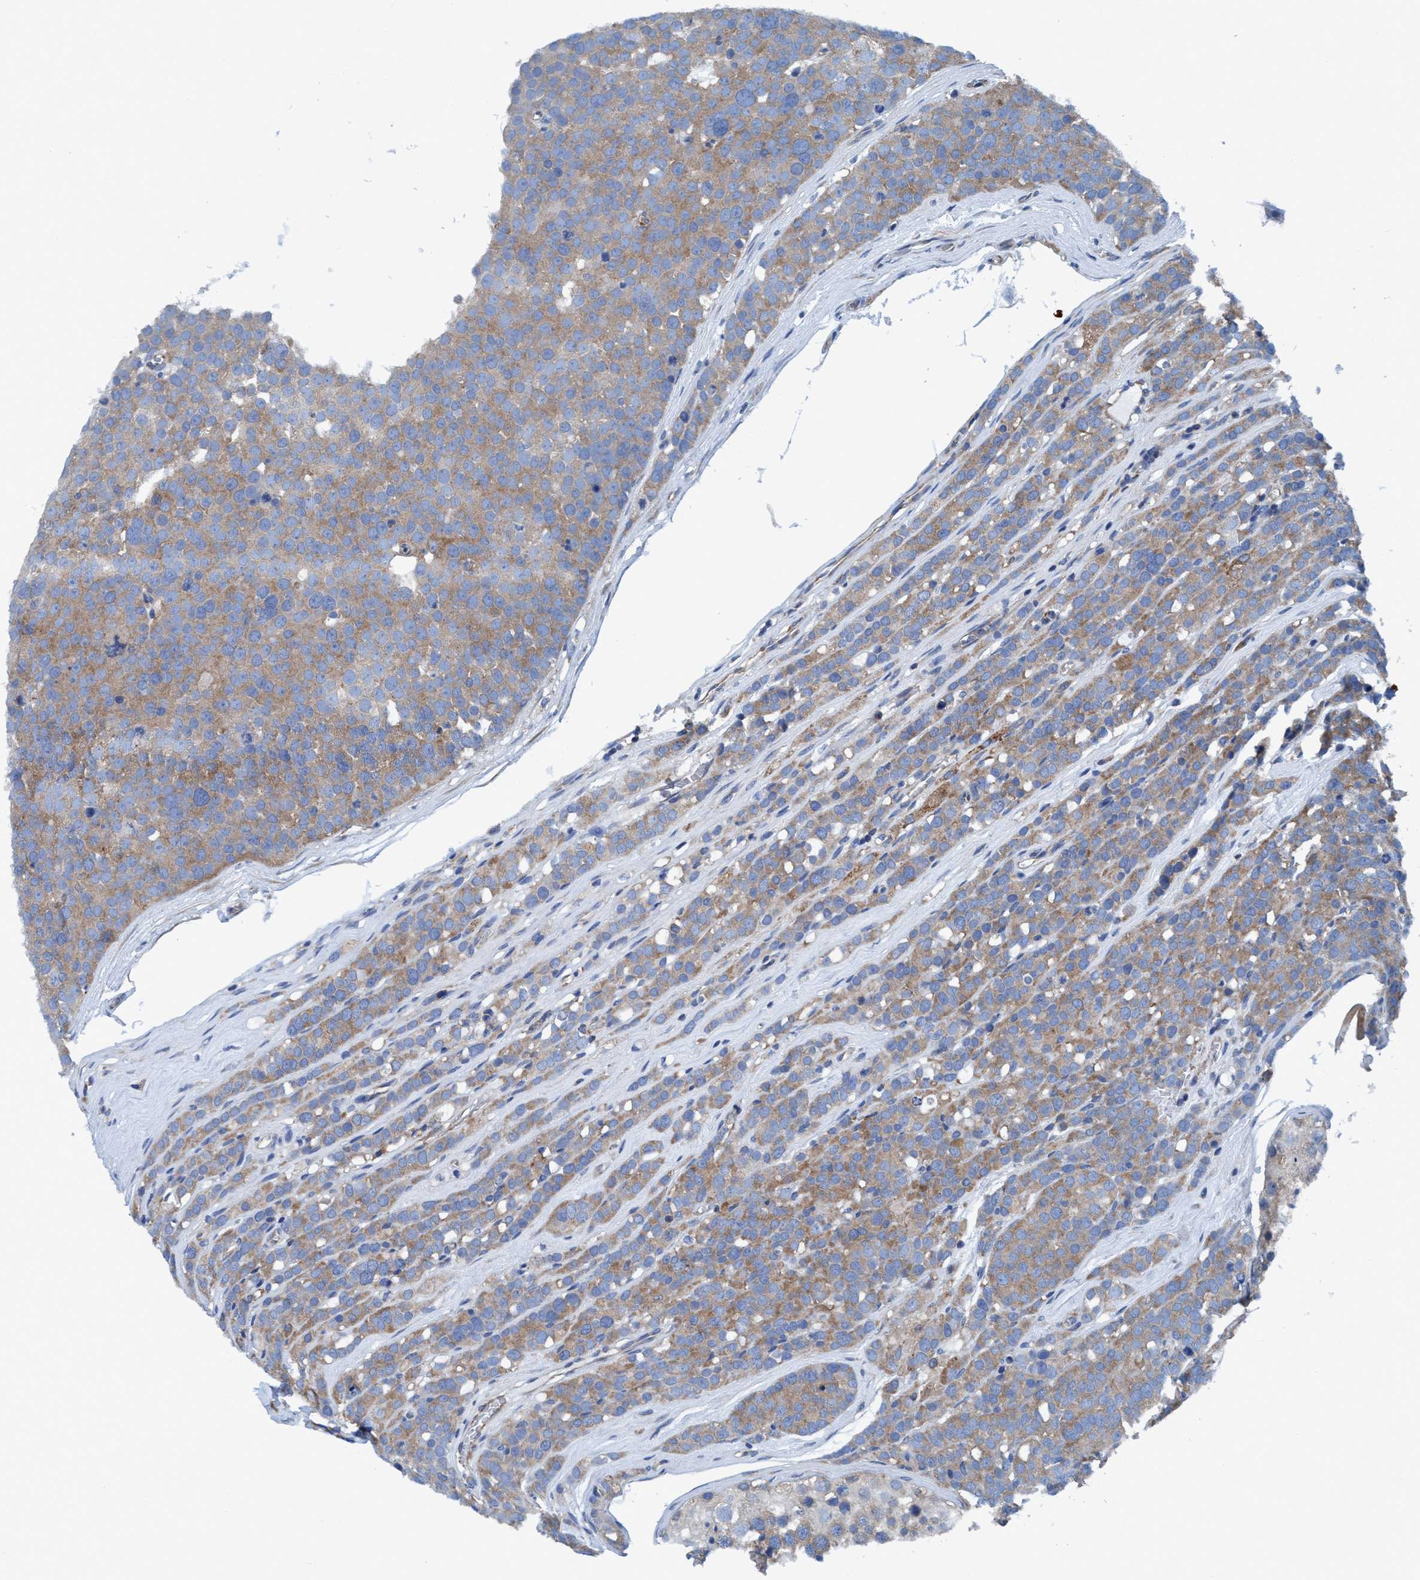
{"staining": {"intensity": "weak", "quantity": ">75%", "location": "cytoplasmic/membranous"}, "tissue": "testis cancer", "cell_type": "Tumor cells", "image_type": "cancer", "snomed": [{"axis": "morphology", "description": "Seminoma, NOS"}, {"axis": "topography", "description": "Testis"}], "caption": "Approximately >75% of tumor cells in human seminoma (testis) demonstrate weak cytoplasmic/membranous protein staining as visualized by brown immunohistochemical staining.", "gene": "NMT1", "patient": {"sex": "male", "age": 71}}